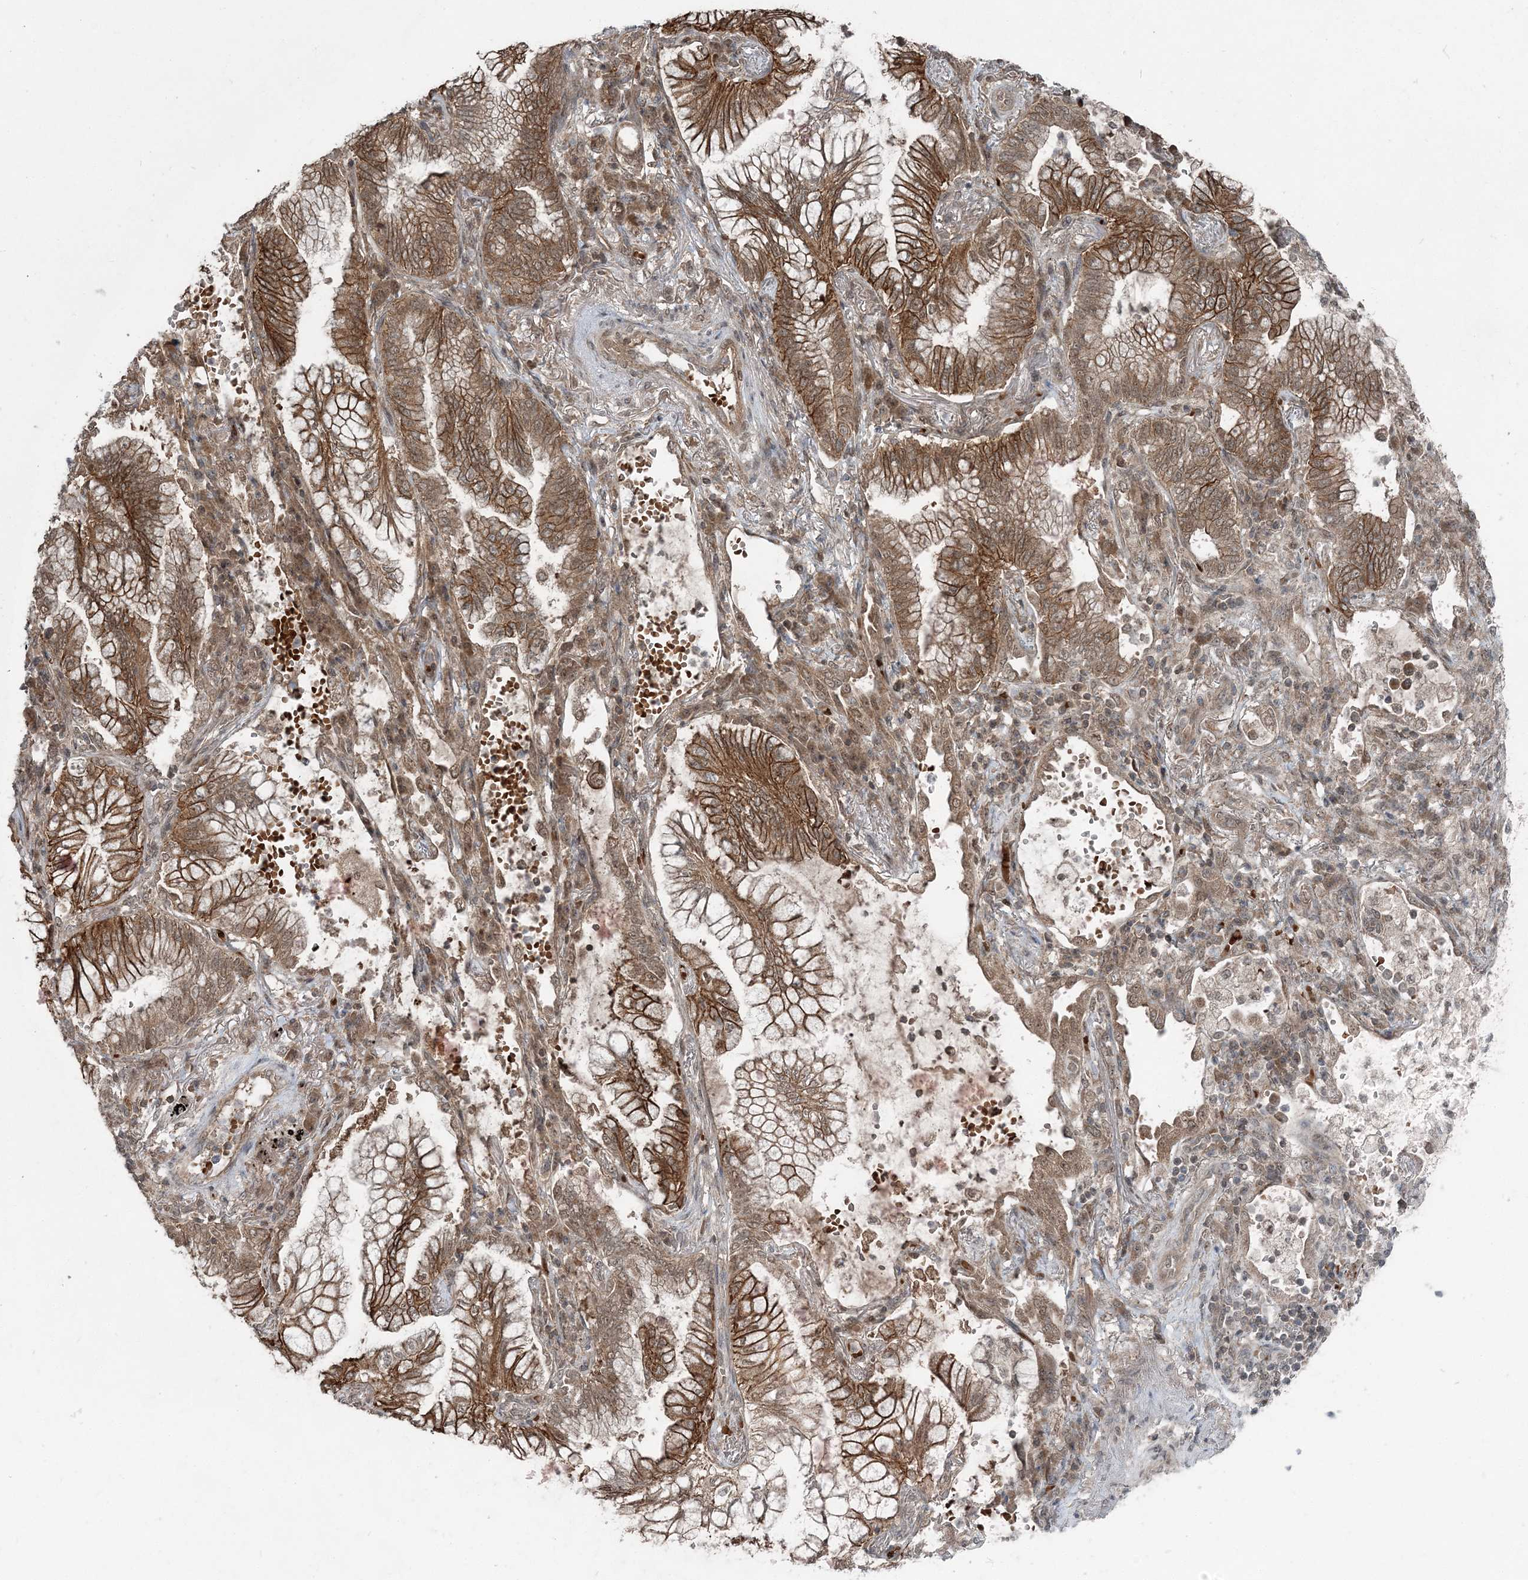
{"staining": {"intensity": "moderate", "quantity": ">75%", "location": "cytoplasmic/membranous"}, "tissue": "lung cancer", "cell_type": "Tumor cells", "image_type": "cancer", "snomed": [{"axis": "morphology", "description": "Adenocarcinoma, NOS"}, {"axis": "topography", "description": "Lung"}], "caption": "A high-resolution photomicrograph shows IHC staining of lung adenocarcinoma, which exhibits moderate cytoplasmic/membranous staining in approximately >75% of tumor cells.", "gene": "FBXL17", "patient": {"sex": "female", "age": 70}}